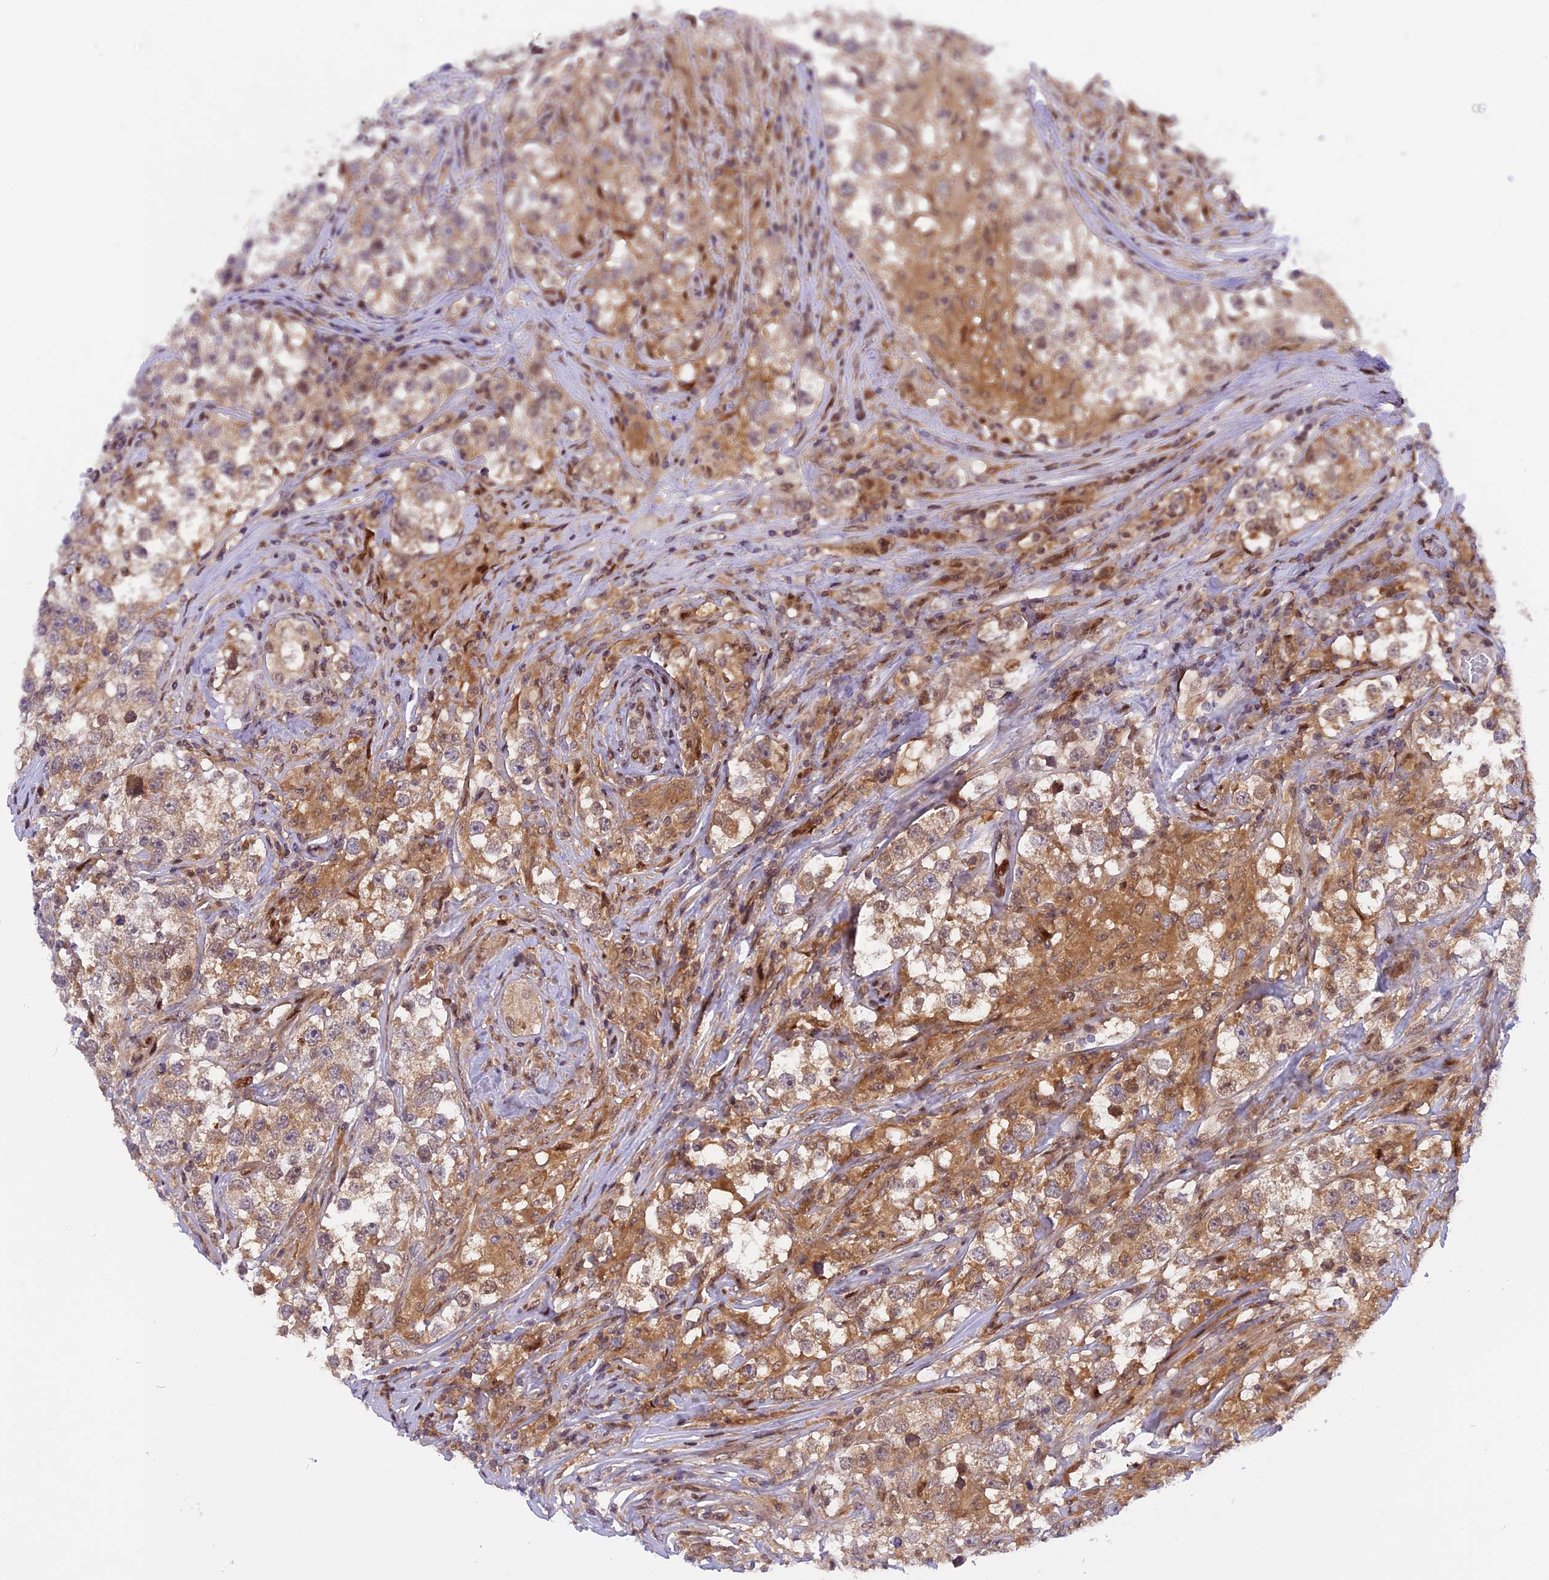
{"staining": {"intensity": "moderate", "quantity": ">75%", "location": "cytoplasmic/membranous"}, "tissue": "testis cancer", "cell_type": "Tumor cells", "image_type": "cancer", "snomed": [{"axis": "morphology", "description": "Seminoma, NOS"}, {"axis": "topography", "description": "Testis"}], "caption": "Human testis cancer stained for a protein (brown) shows moderate cytoplasmic/membranous positive staining in about >75% of tumor cells.", "gene": "RABGGTA", "patient": {"sex": "male", "age": 46}}